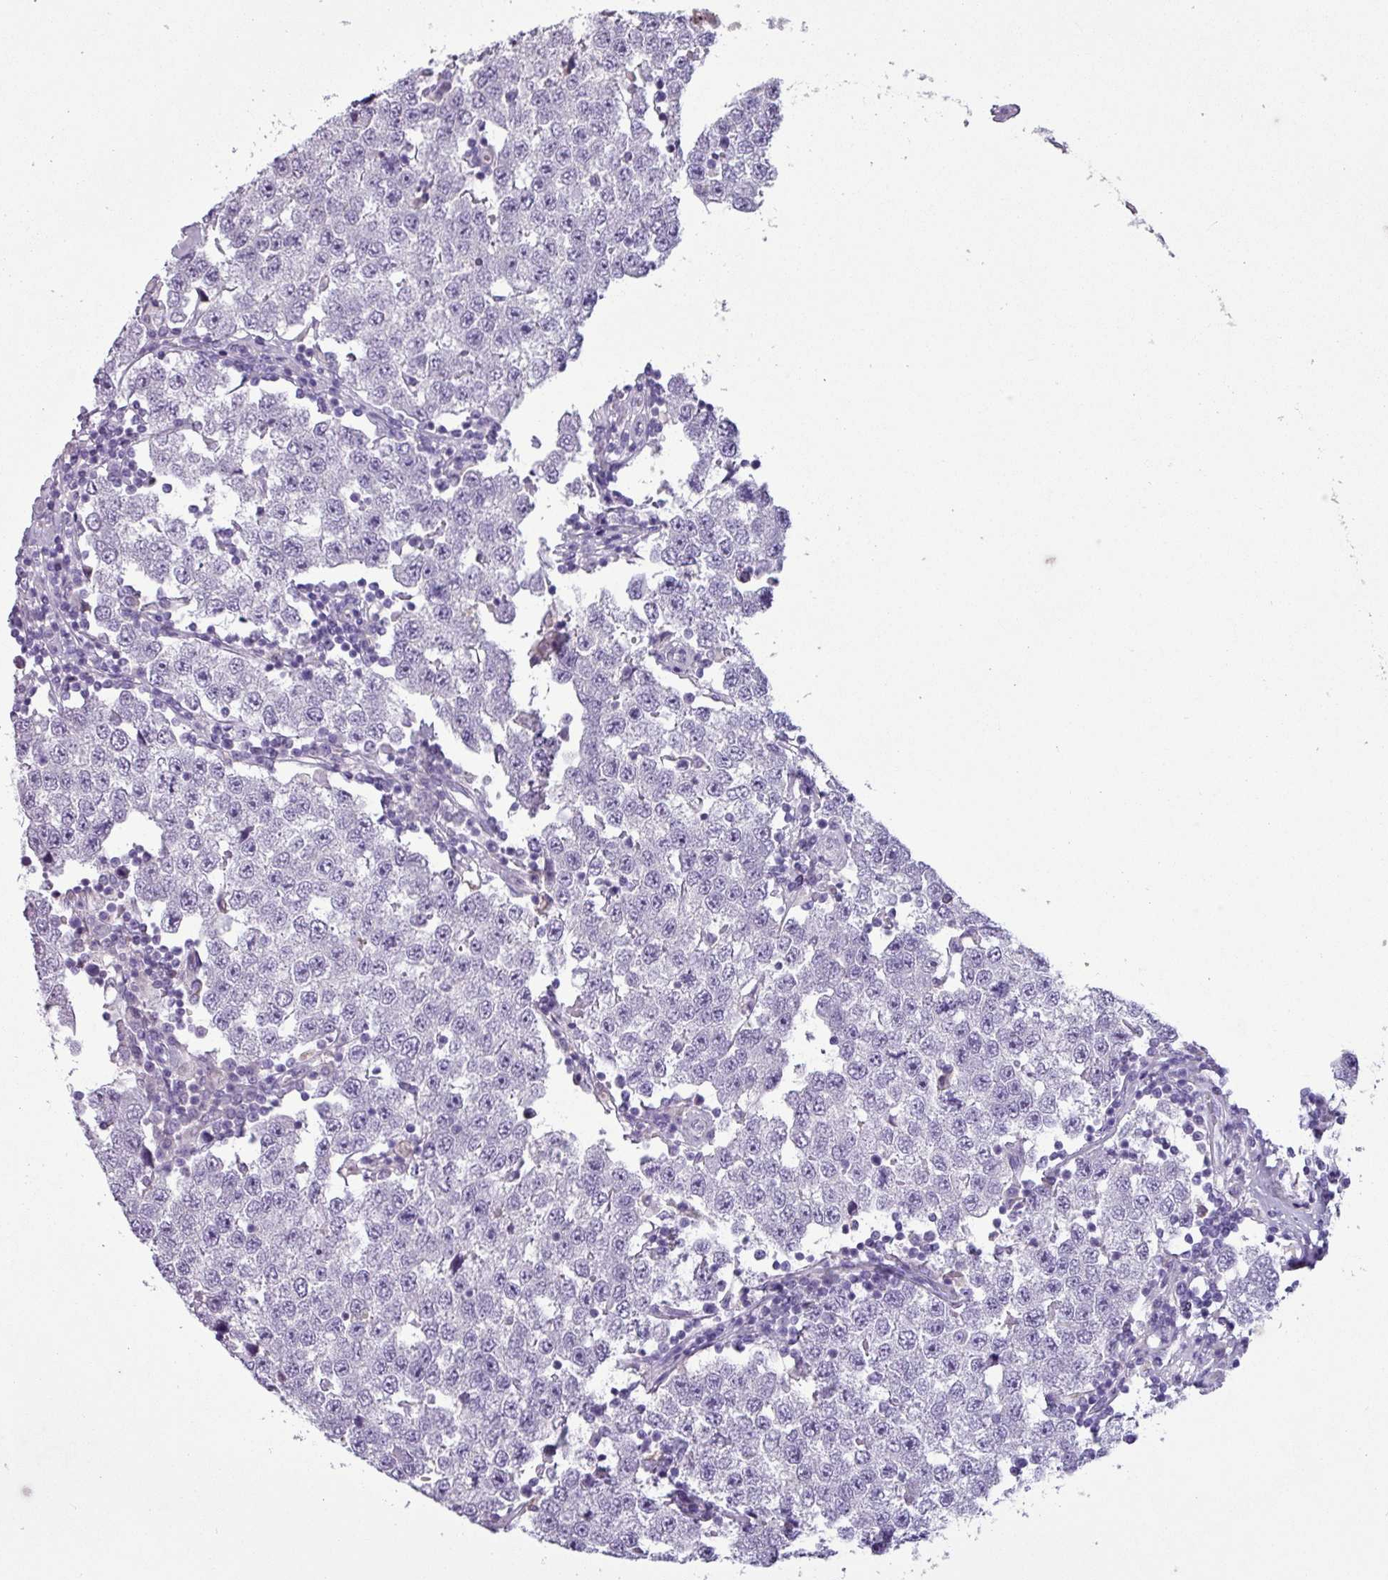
{"staining": {"intensity": "negative", "quantity": "none", "location": "none"}, "tissue": "testis cancer", "cell_type": "Tumor cells", "image_type": "cancer", "snomed": [{"axis": "morphology", "description": "Seminoma, NOS"}, {"axis": "topography", "description": "Testis"}], "caption": "Immunohistochemistry histopathology image of neoplastic tissue: testis cancer stained with DAB displays no significant protein staining in tumor cells. Brightfield microscopy of IHC stained with DAB (3,3'-diaminobenzidine) (brown) and hematoxylin (blue), captured at high magnification.", "gene": "ZNF667", "patient": {"sex": "male", "age": 34}}